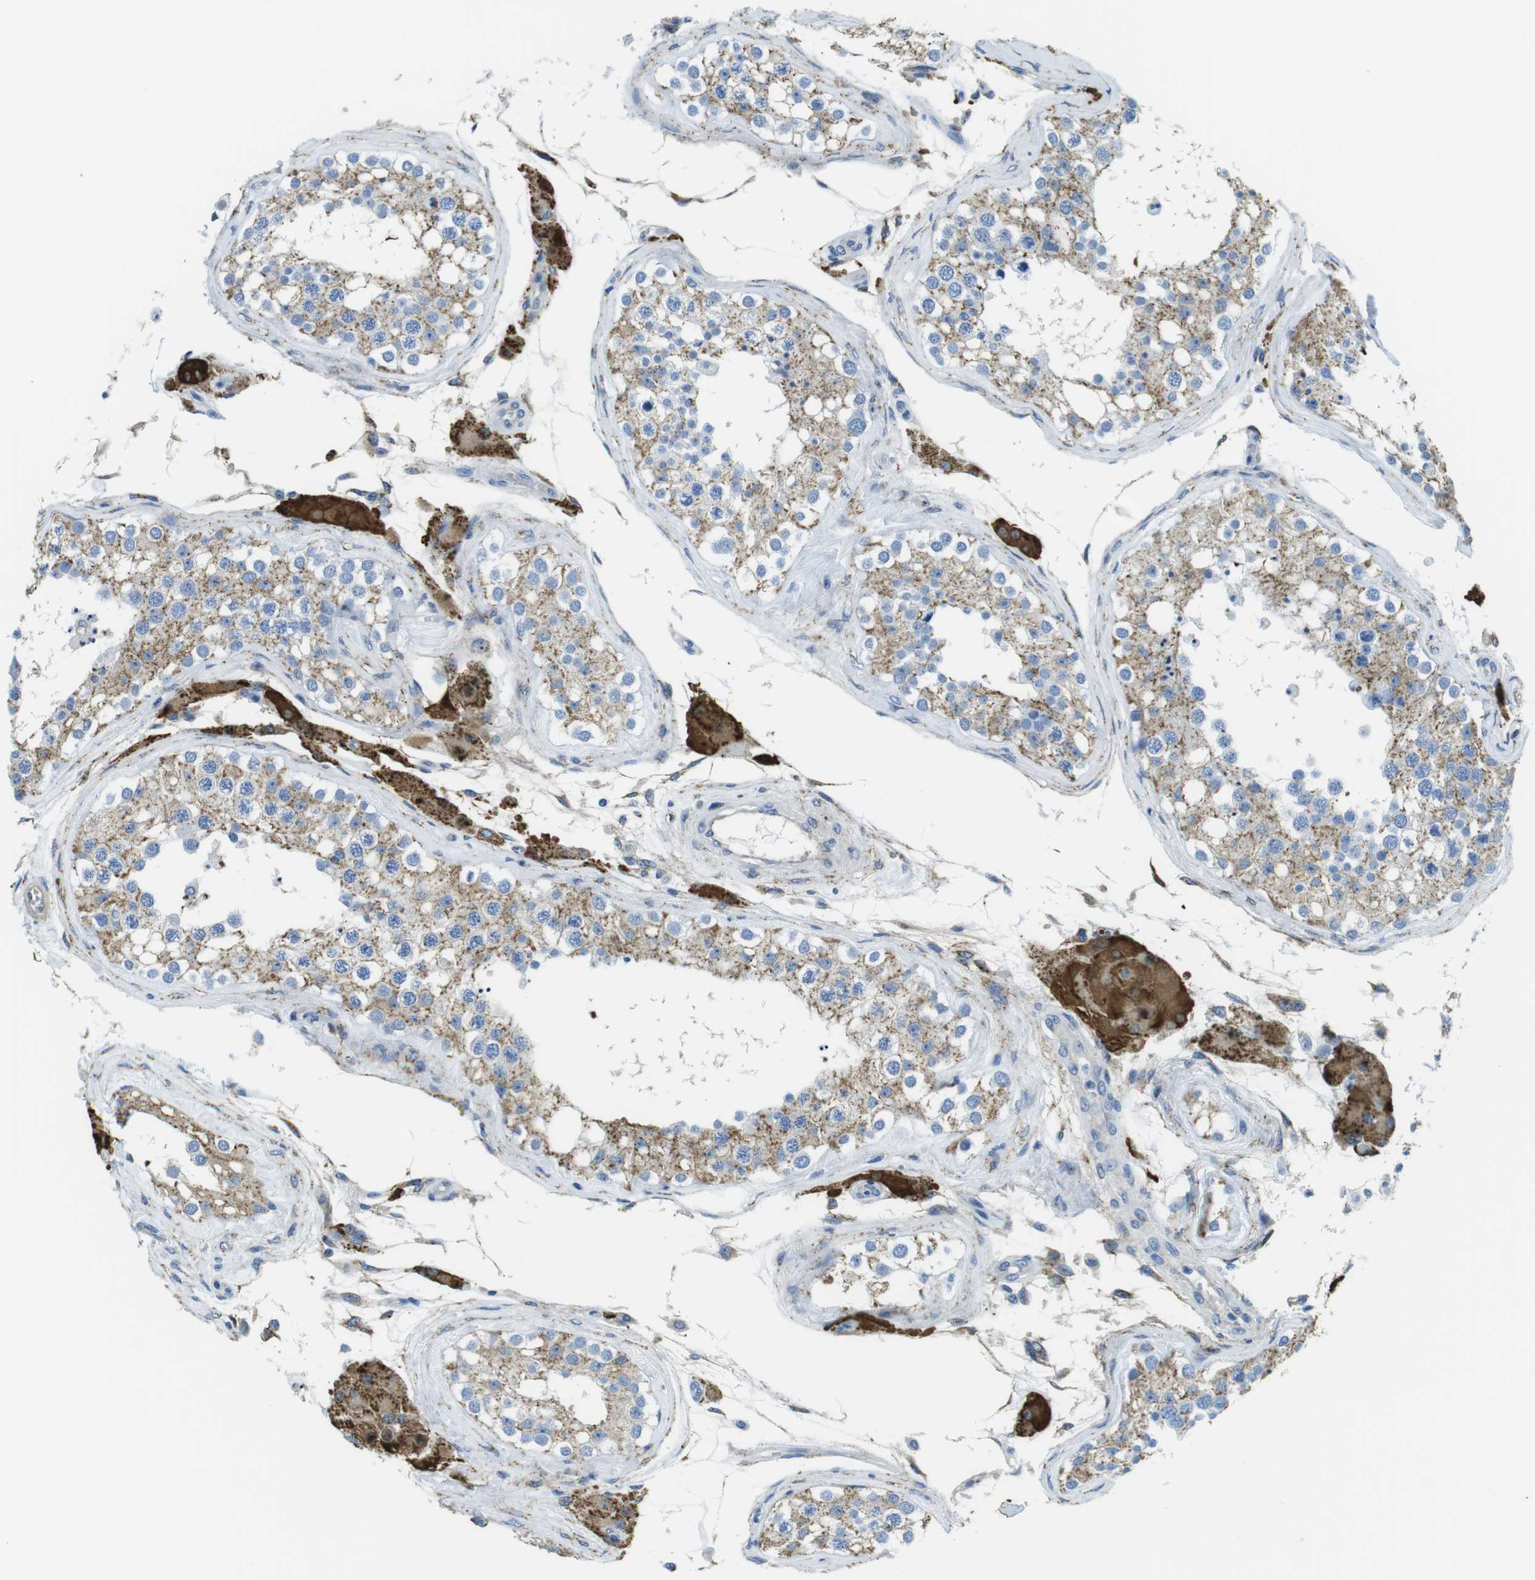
{"staining": {"intensity": "weak", "quantity": "25%-75%", "location": "cytoplasmic/membranous"}, "tissue": "testis", "cell_type": "Cells in seminiferous ducts", "image_type": "normal", "snomed": [{"axis": "morphology", "description": "Normal tissue, NOS"}, {"axis": "topography", "description": "Testis"}], "caption": "DAB (3,3'-diaminobenzidine) immunohistochemical staining of benign testis shows weak cytoplasmic/membranous protein positivity in about 25%-75% of cells in seminiferous ducts. (Brightfield microscopy of DAB IHC at high magnification).", "gene": "CDH8", "patient": {"sex": "male", "age": 68}}